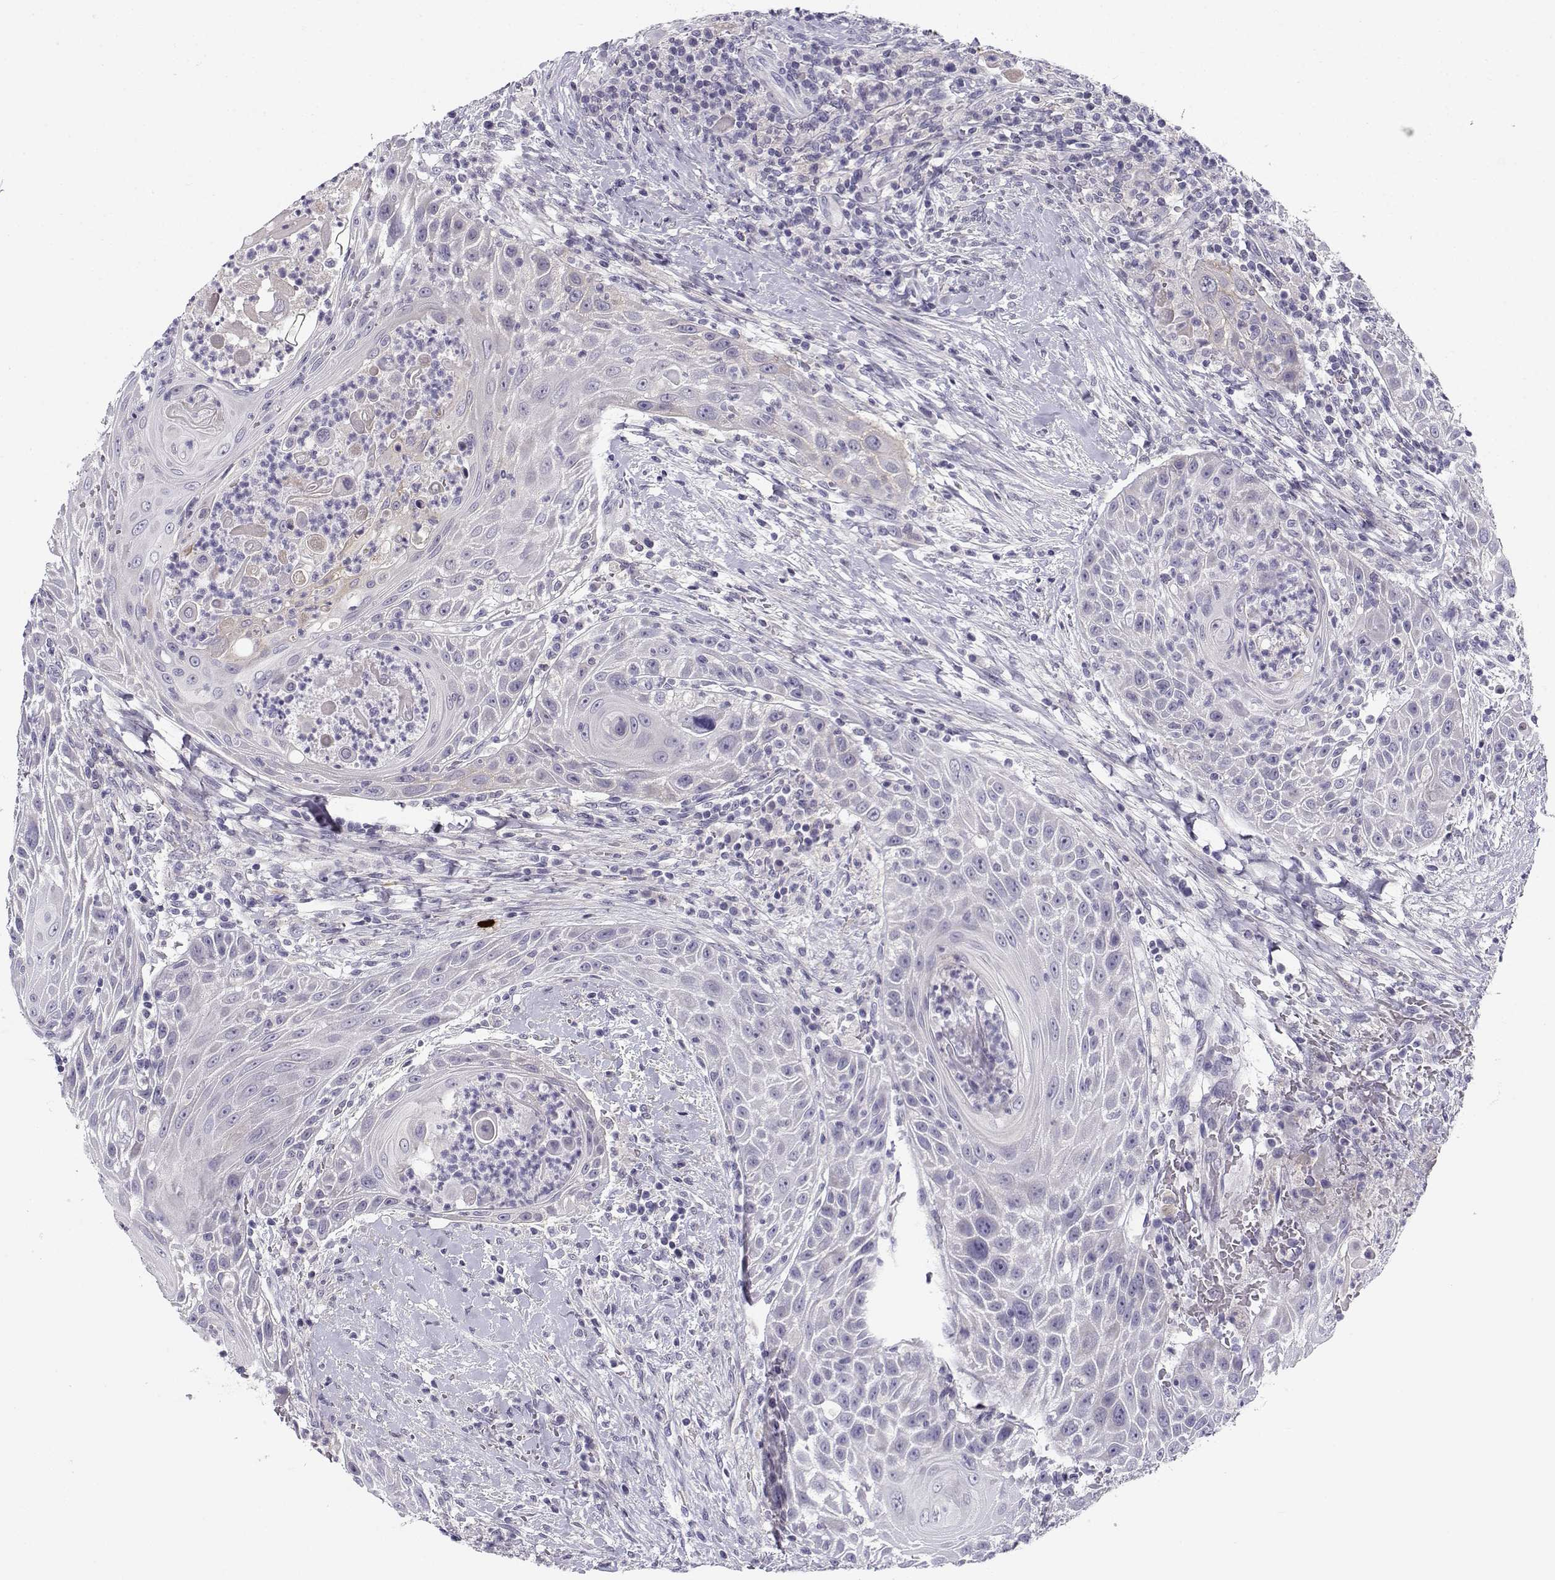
{"staining": {"intensity": "negative", "quantity": "none", "location": "none"}, "tissue": "head and neck cancer", "cell_type": "Tumor cells", "image_type": "cancer", "snomed": [{"axis": "morphology", "description": "Squamous cell carcinoma, NOS"}, {"axis": "topography", "description": "Head-Neck"}], "caption": "Immunohistochemical staining of human head and neck cancer reveals no significant positivity in tumor cells.", "gene": "CREB3L3", "patient": {"sex": "male", "age": 69}}